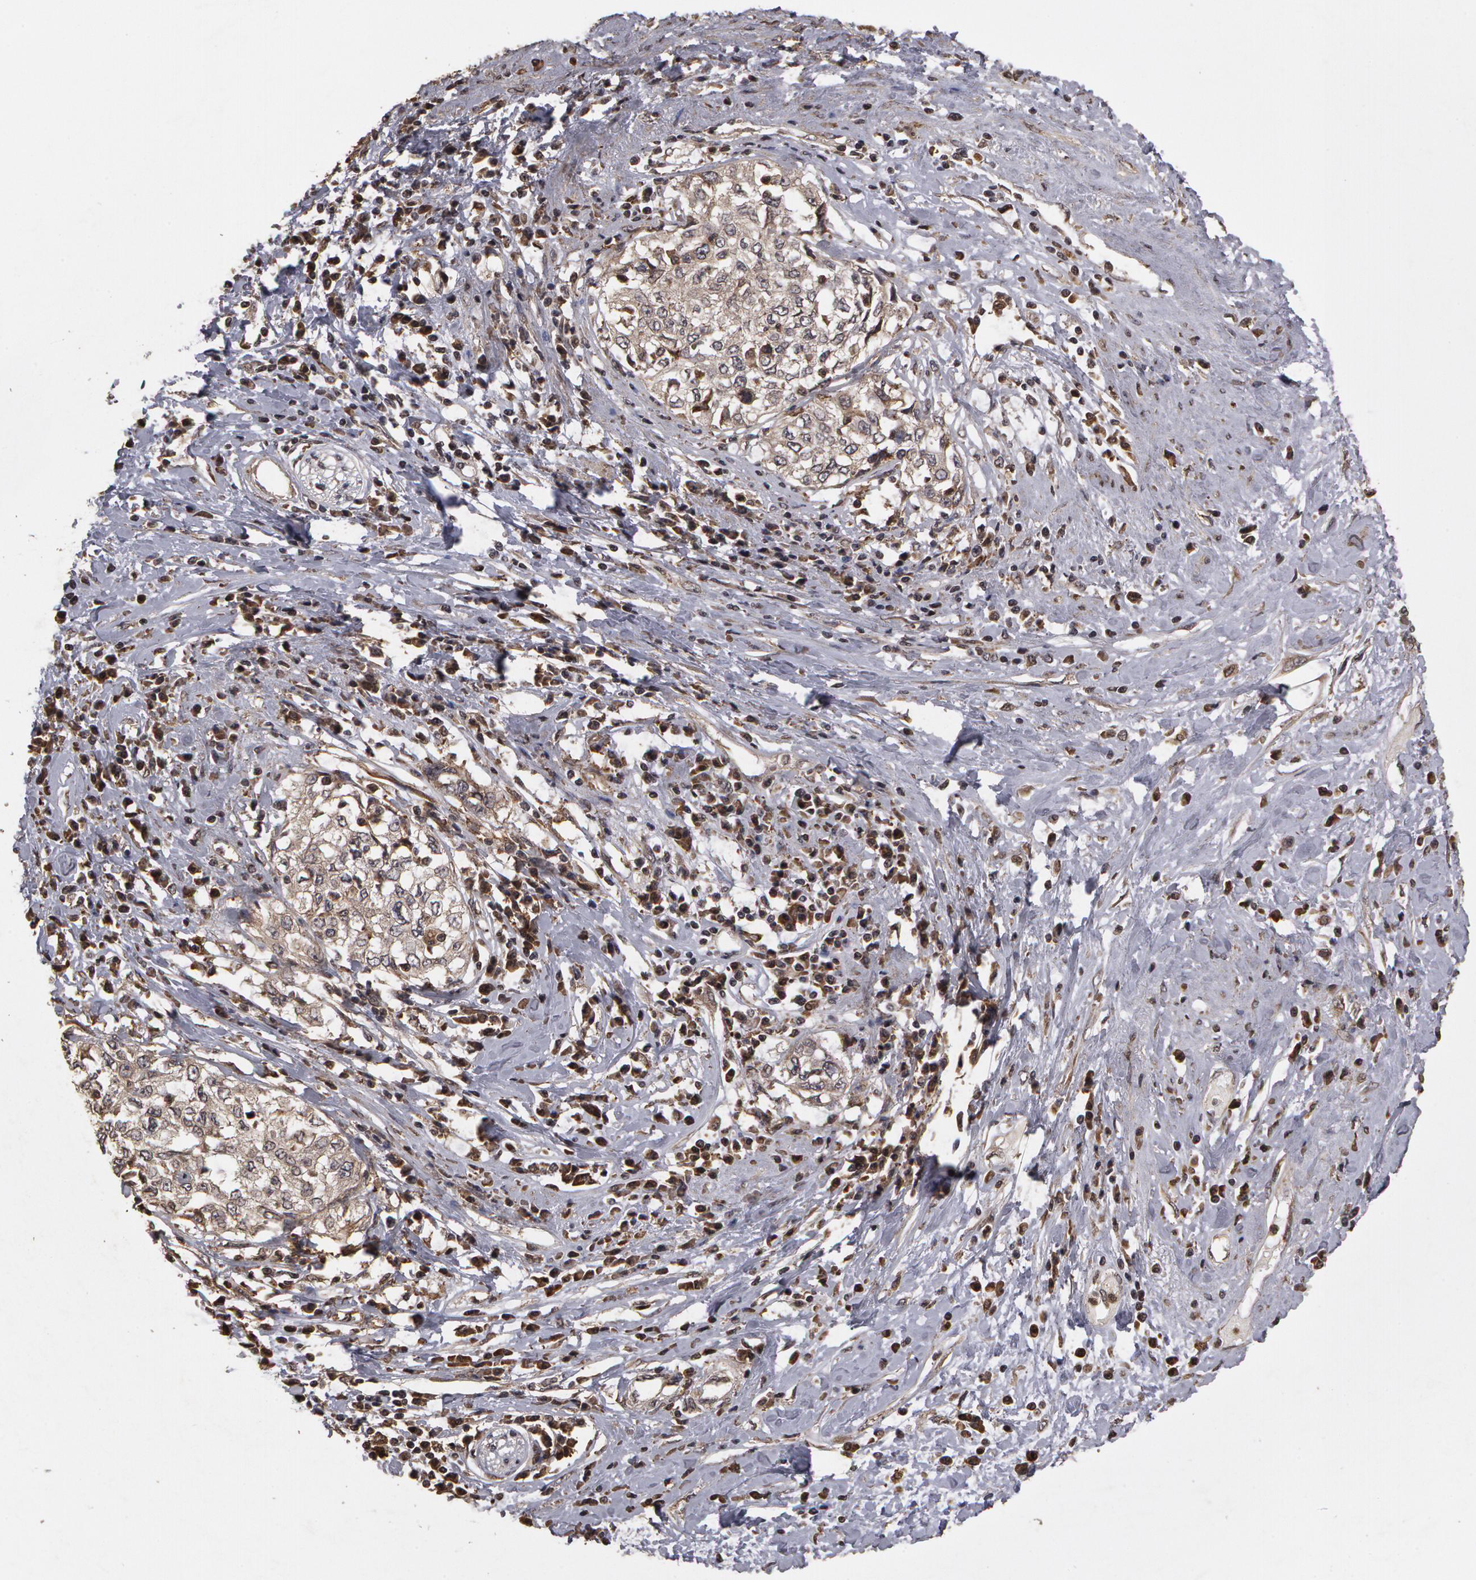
{"staining": {"intensity": "negative", "quantity": "none", "location": "none"}, "tissue": "cervical cancer", "cell_type": "Tumor cells", "image_type": "cancer", "snomed": [{"axis": "morphology", "description": "Squamous cell carcinoma, NOS"}, {"axis": "topography", "description": "Cervix"}], "caption": "Tumor cells are negative for brown protein staining in squamous cell carcinoma (cervical).", "gene": "CALR", "patient": {"sex": "female", "age": 57}}